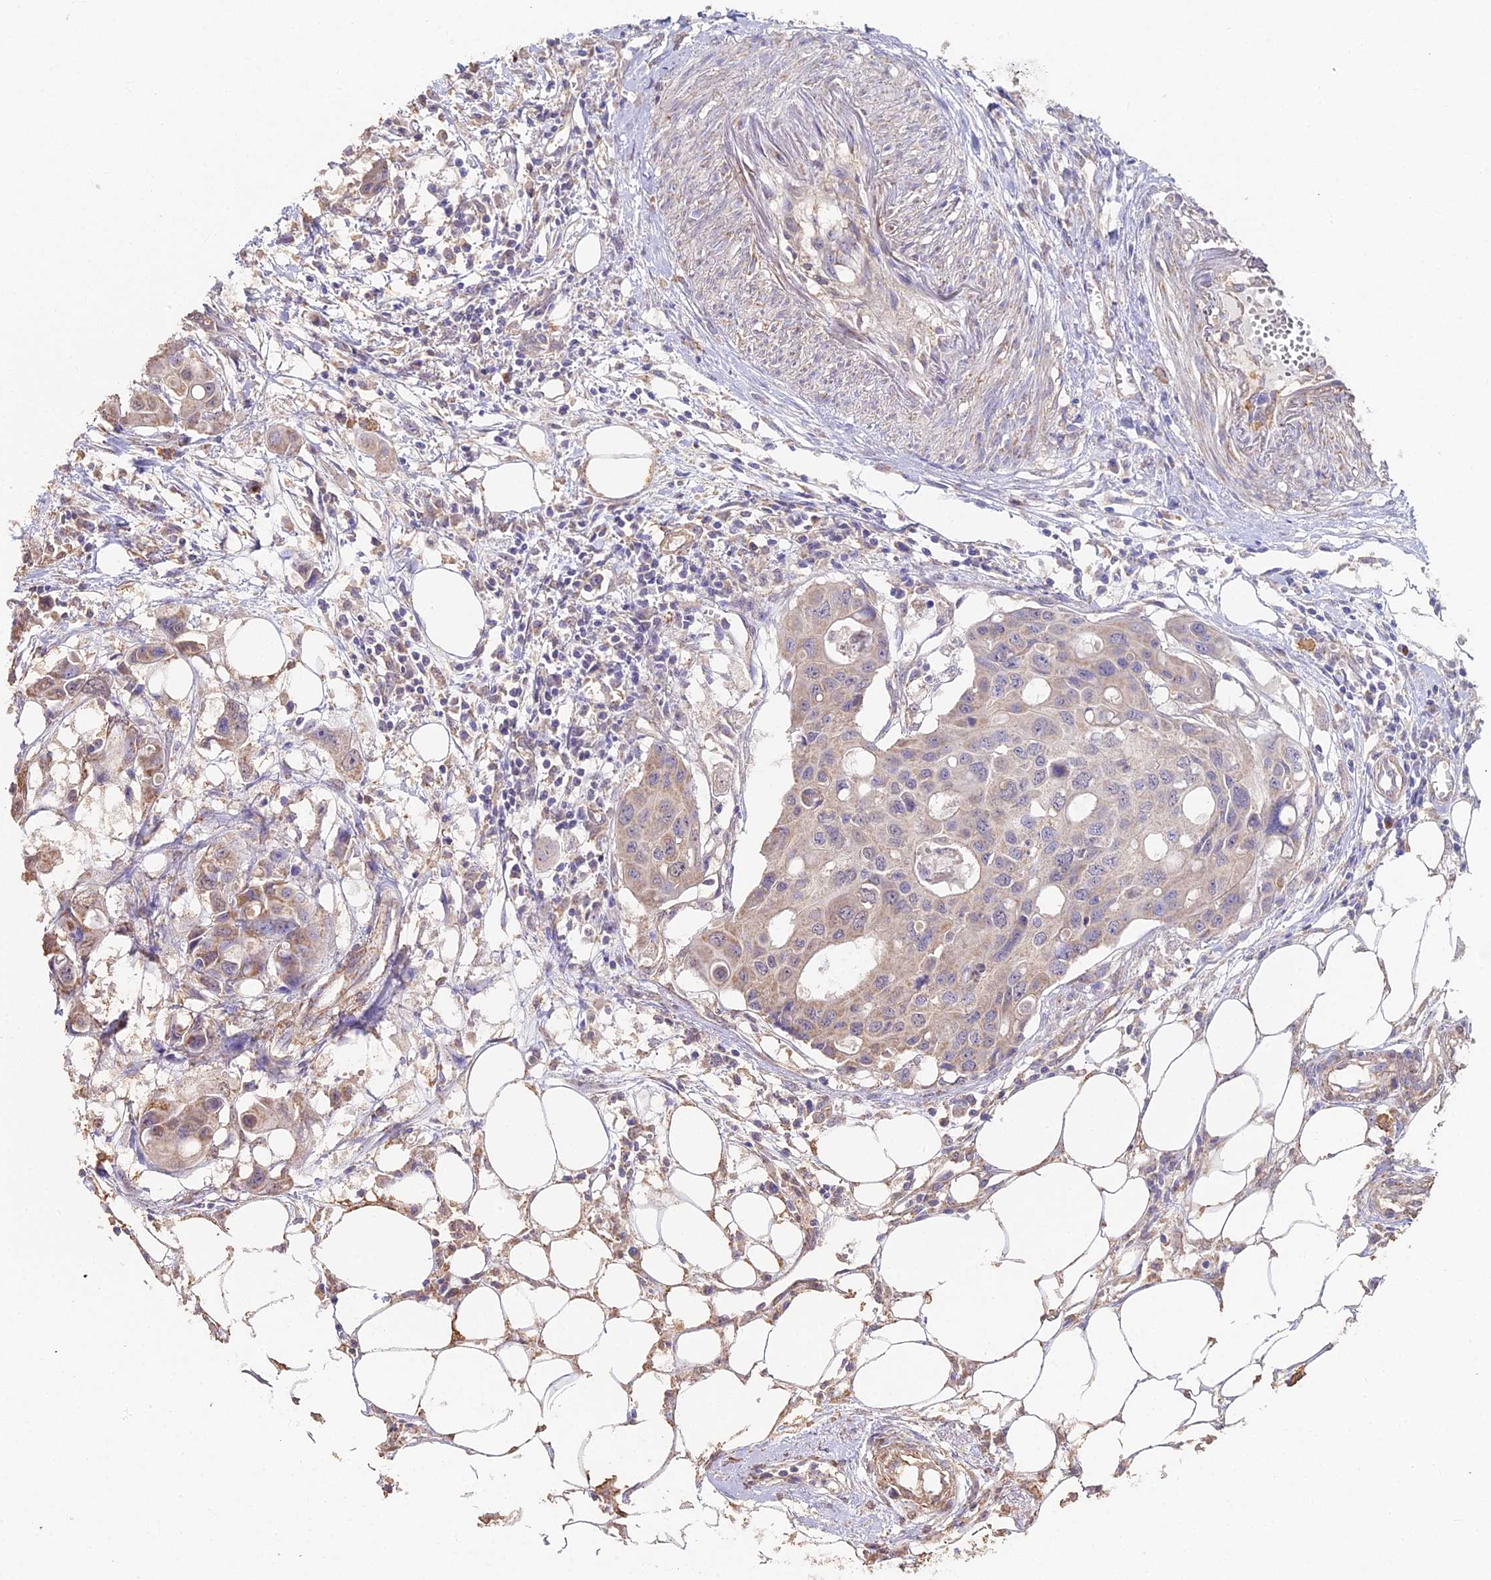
{"staining": {"intensity": "weak", "quantity": ">75%", "location": "cytoplasmic/membranous"}, "tissue": "colorectal cancer", "cell_type": "Tumor cells", "image_type": "cancer", "snomed": [{"axis": "morphology", "description": "Adenocarcinoma, NOS"}, {"axis": "topography", "description": "Colon"}], "caption": "Human colorectal cancer stained with a protein marker demonstrates weak staining in tumor cells.", "gene": "METTL13", "patient": {"sex": "male", "age": 77}}